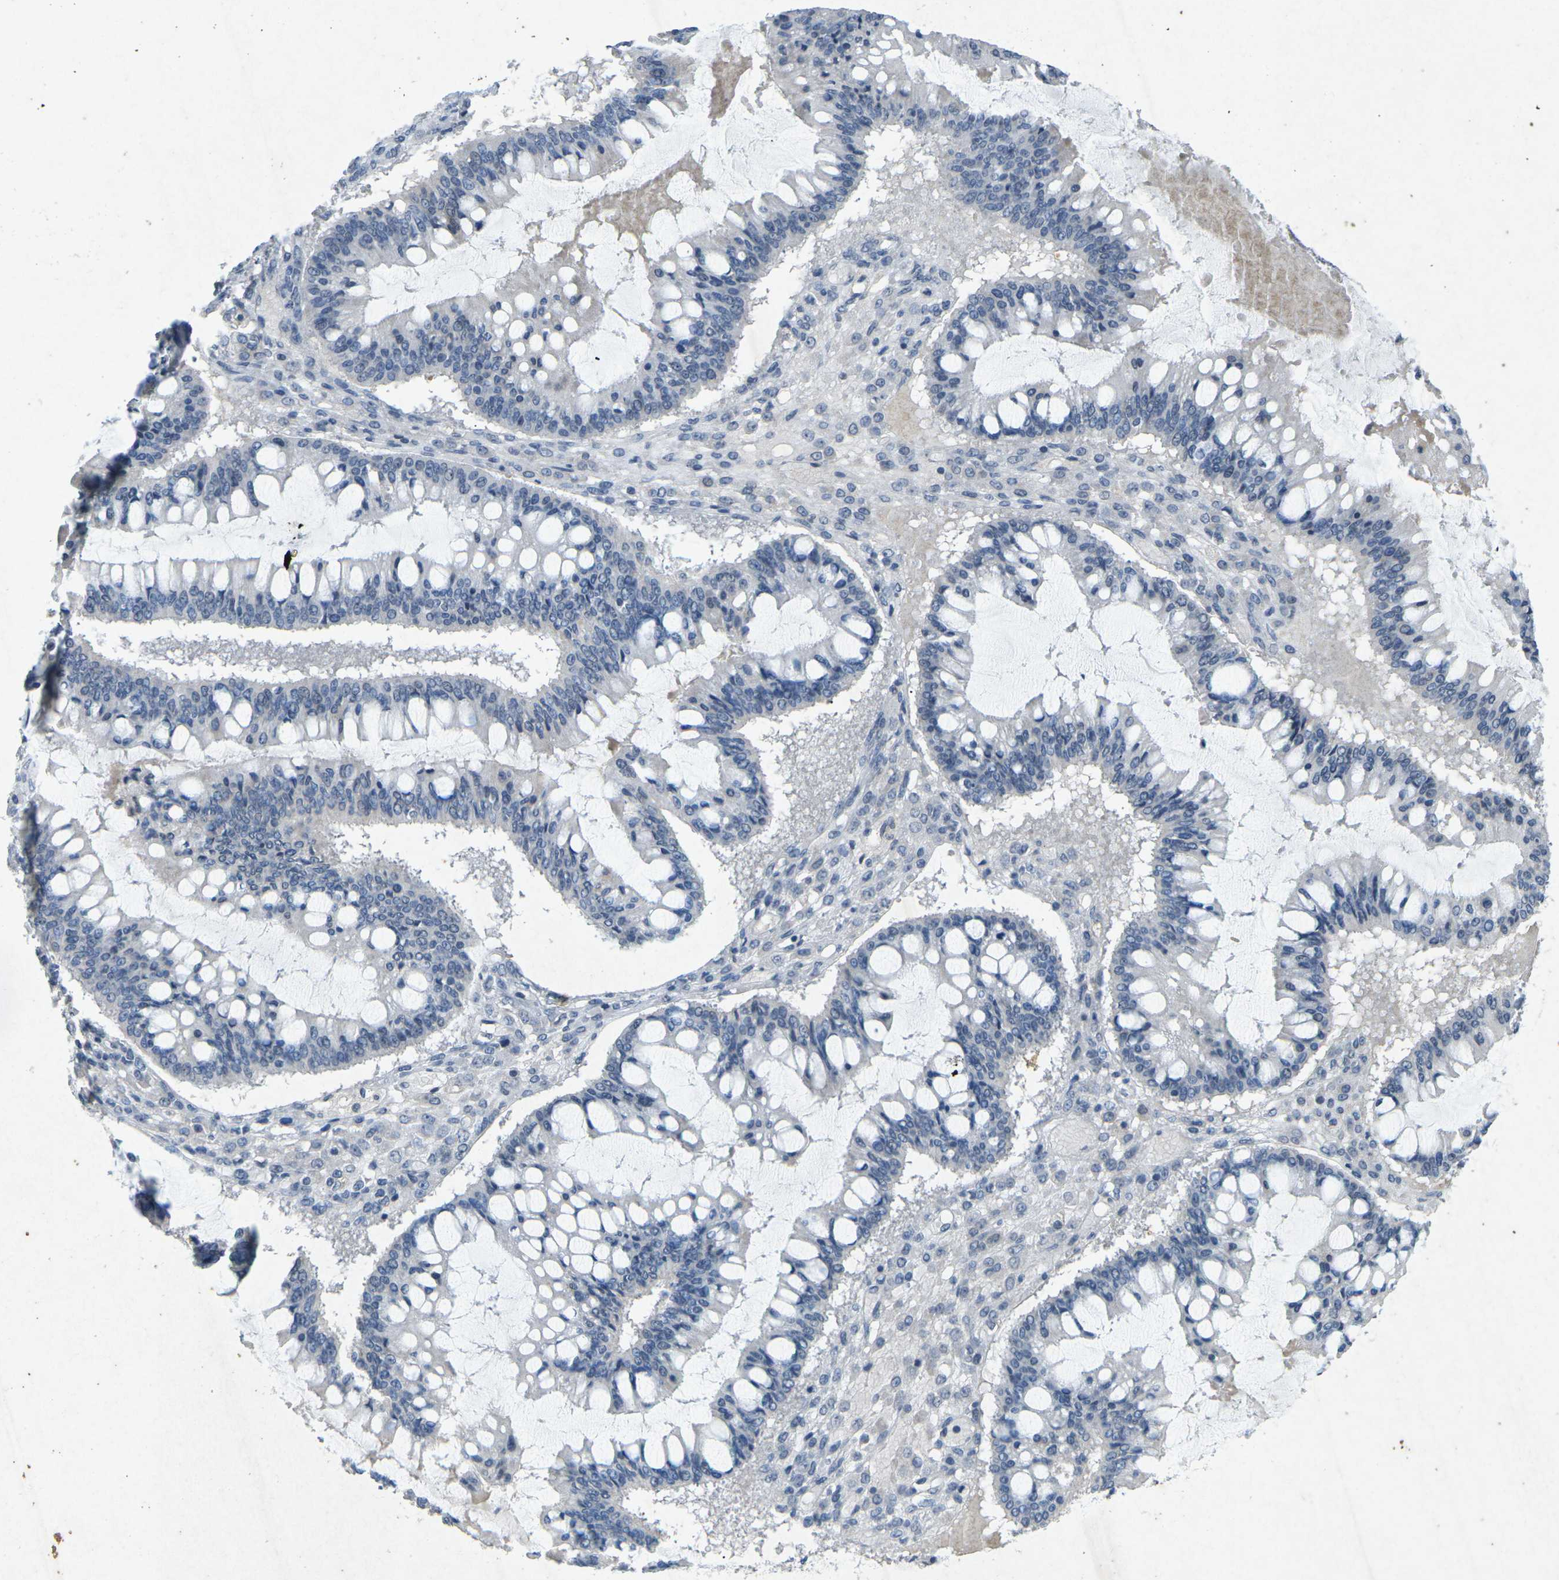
{"staining": {"intensity": "negative", "quantity": "none", "location": "none"}, "tissue": "ovarian cancer", "cell_type": "Tumor cells", "image_type": "cancer", "snomed": [{"axis": "morphology", "description": "Cystadenocarcinoma, mucinous, NOS"}, {"axis": "topography", "description": "Ovary"}], "caption": "Immunohistochemistry image of ovarian cancer (mucinous cystadenocarcinoma) stained for a protein (brown), which exhibits no positivity in tumor cells.", "gene": "A1BG", "patient": {"sex": "female", "age": 73}}